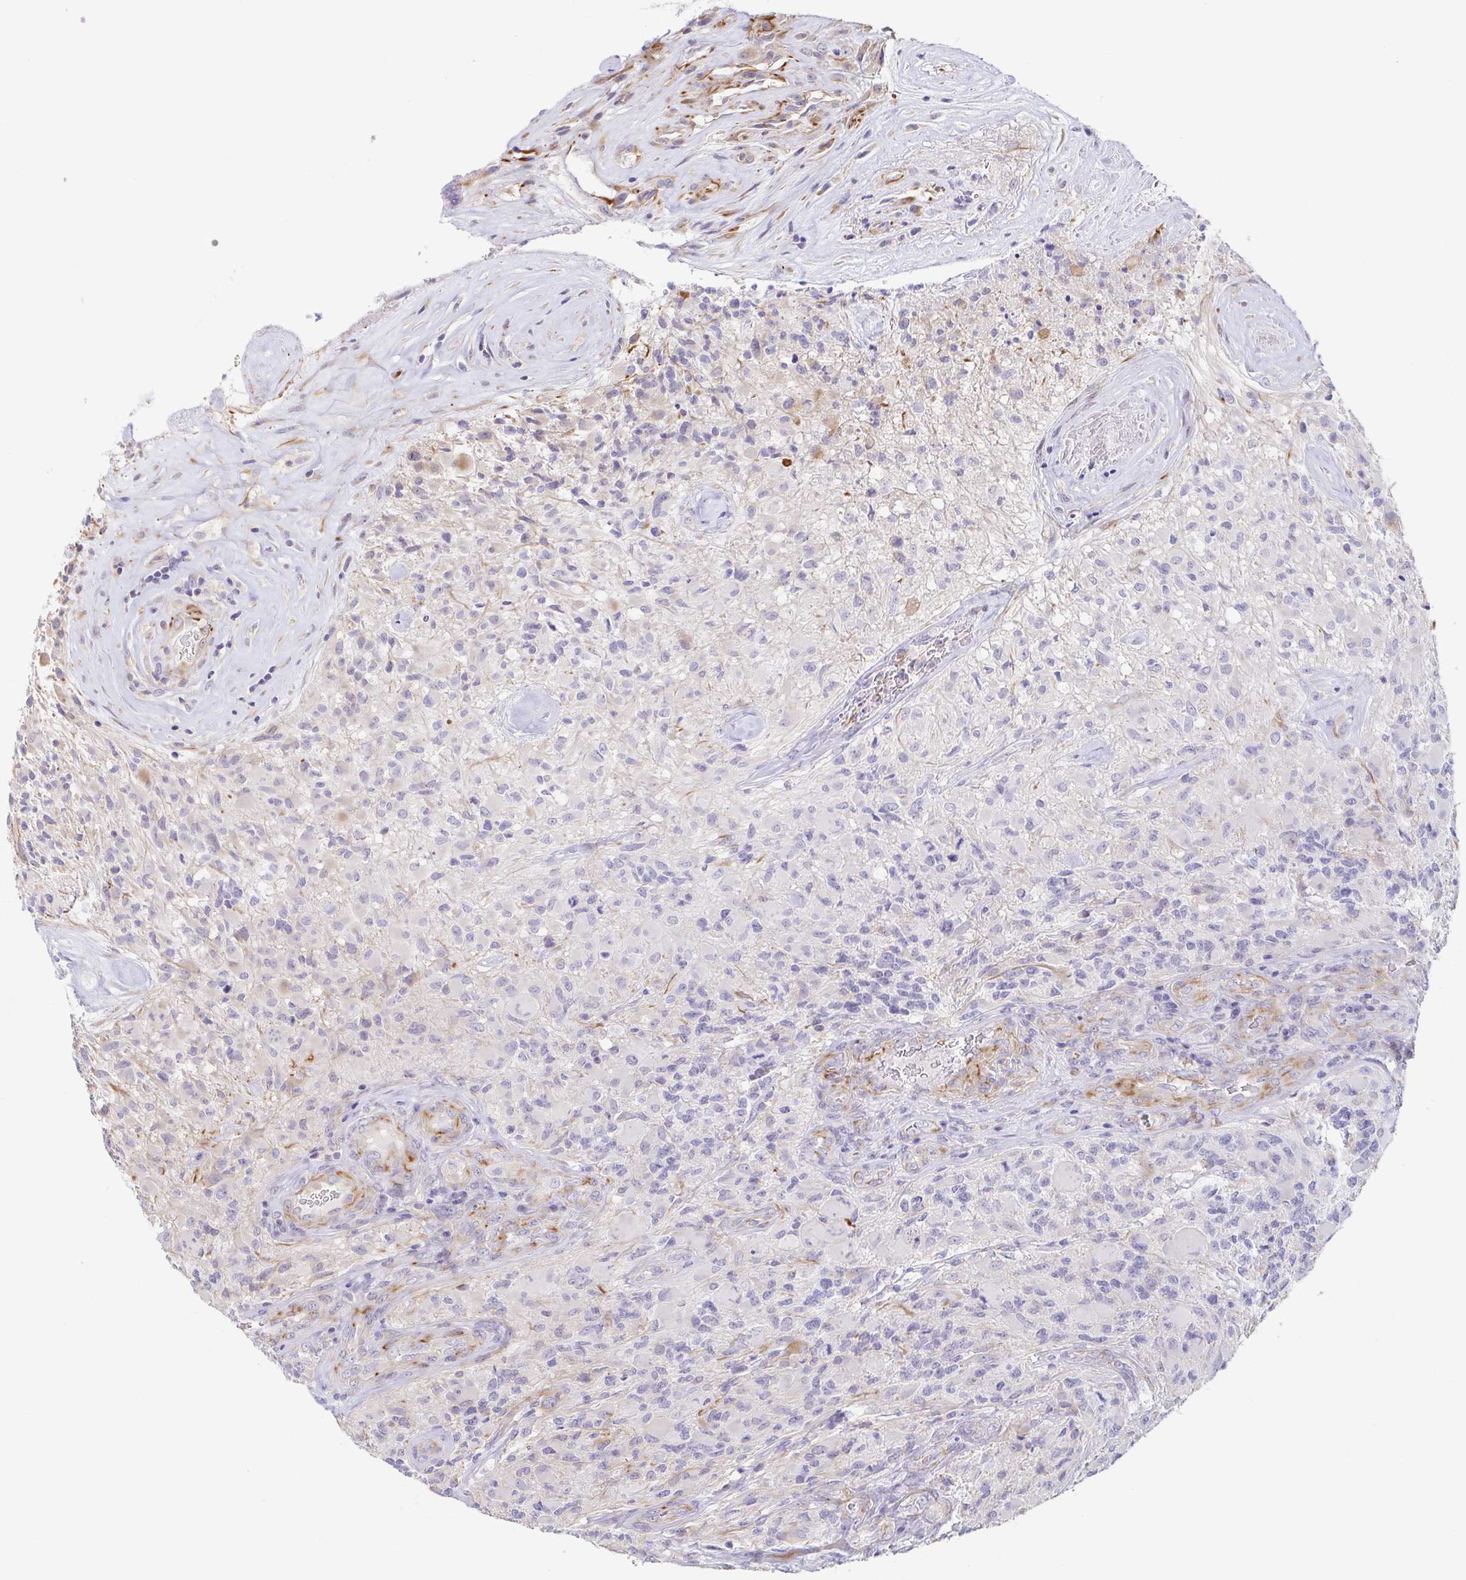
{"staining": {"intensity": "negative", "quantity": "none", "location": "none"}, "tissue": "glioma", "cell_type": "Tumor cells", "image_type": "cancer", "snomed": [{"axis": "morphology", "description": "Glioma, malignant, High grade"}, {"axis": "topography", "description": "Brain"}], "caption": "Immunohistochemical staining of malignant glioma (high-grade) demonstrates no significant staining in tumor cells.", "gene": "COL17A1", "patient": {"sex": "female", "age": 65}}